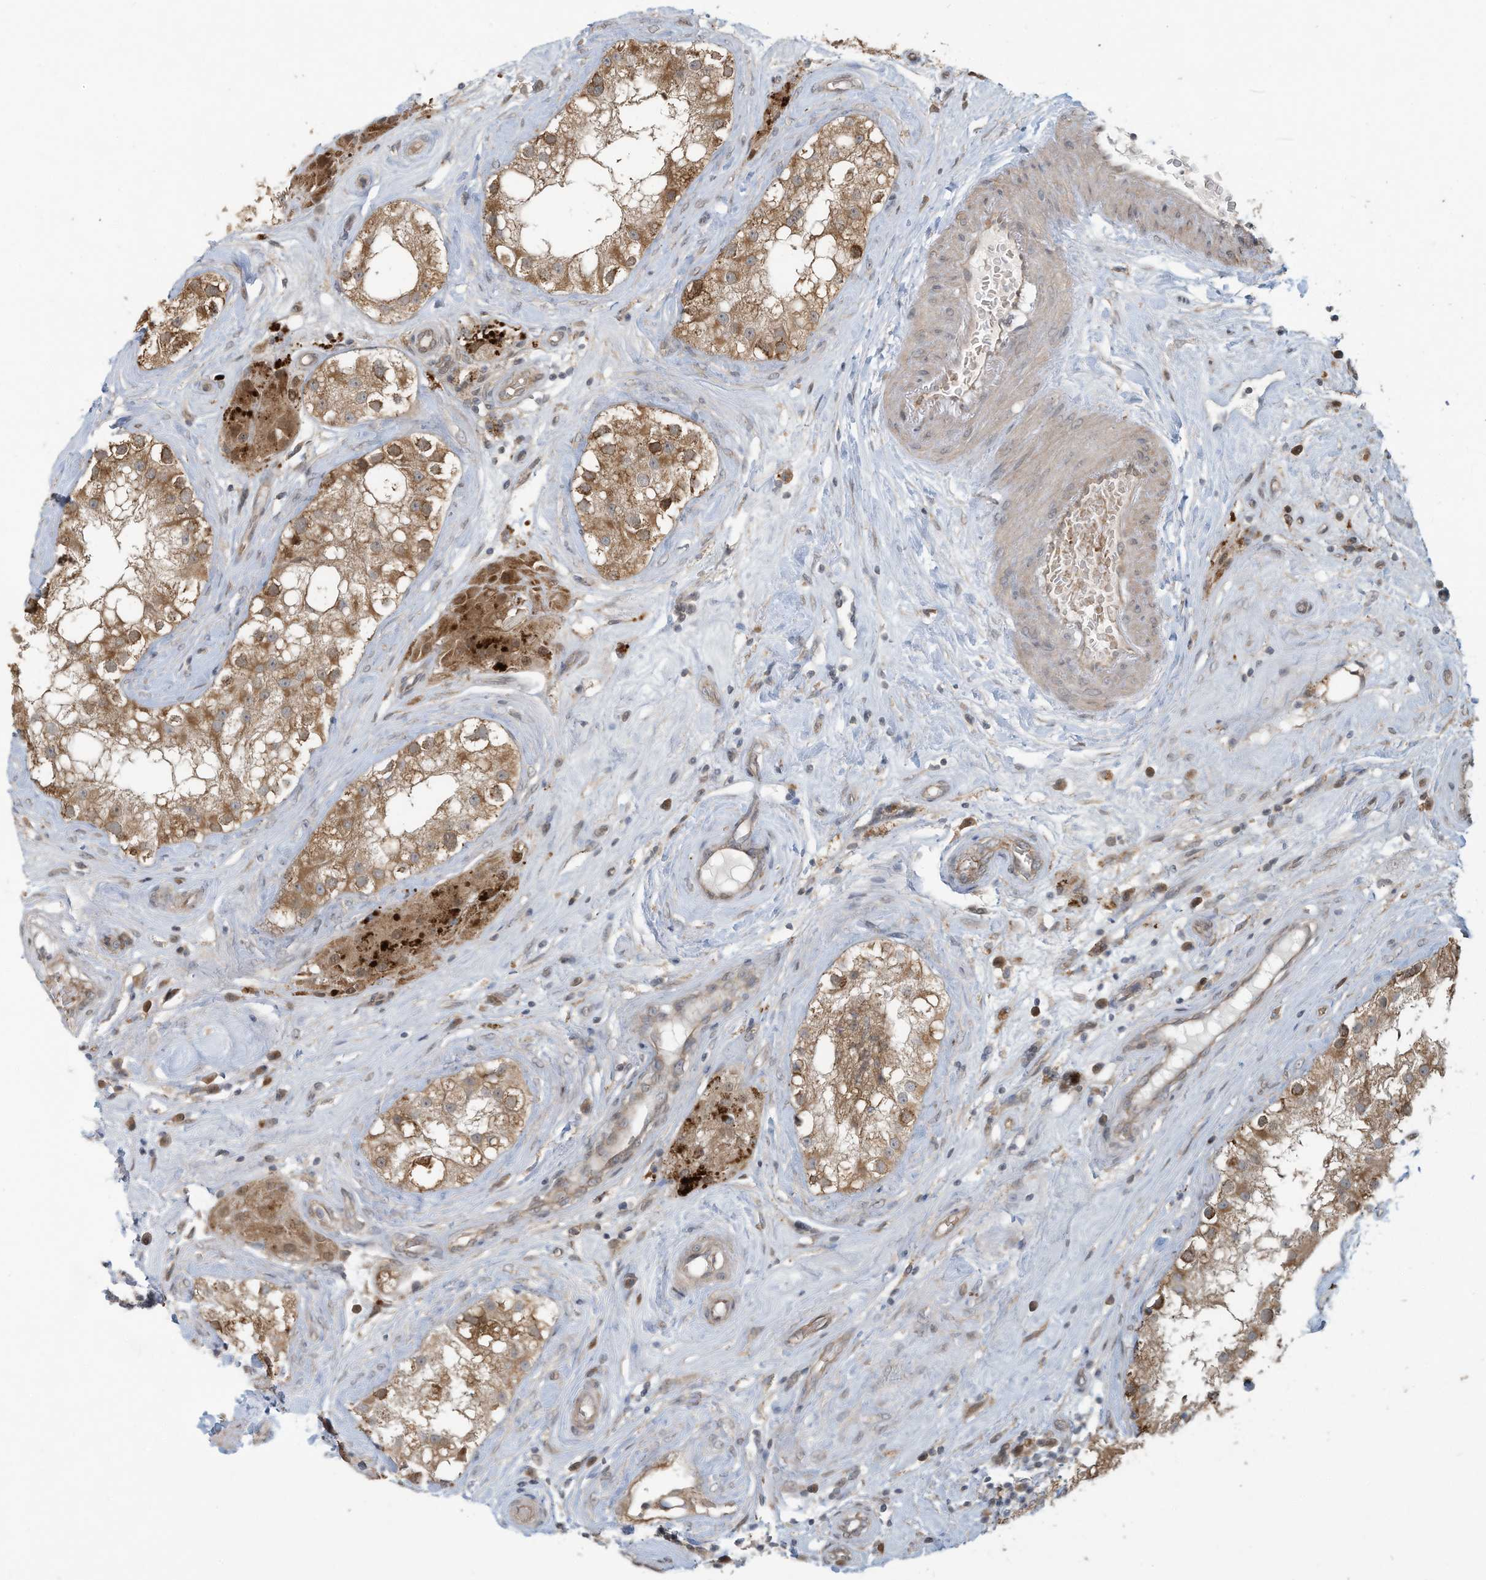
{"staining": {"intensity": "moderate", "quantity": ">75%", "location": "cytoplasmic/membranous"}, "tissue": "testis", "cell_type": "Cells in seminiferous ducts", "image_type": "normal", "snomed": [{"axis": "morphology", "description": "Normal tissue, NOS"}, {"axis": "topography", "description": "Testis"}], "caption": "Cells in seminiferous ducts exhibit medium levels of moderate cytoplasmic/membranous positivity in about >75% of cells in benign testis. The staining was performed using DAB to visualize the protein expression in brown, while the nuclei were stained in blue with hematoxylin (Magnification: 20x).", "gene": "ERI2", "patient": {"sex": "male", "age": 84}}